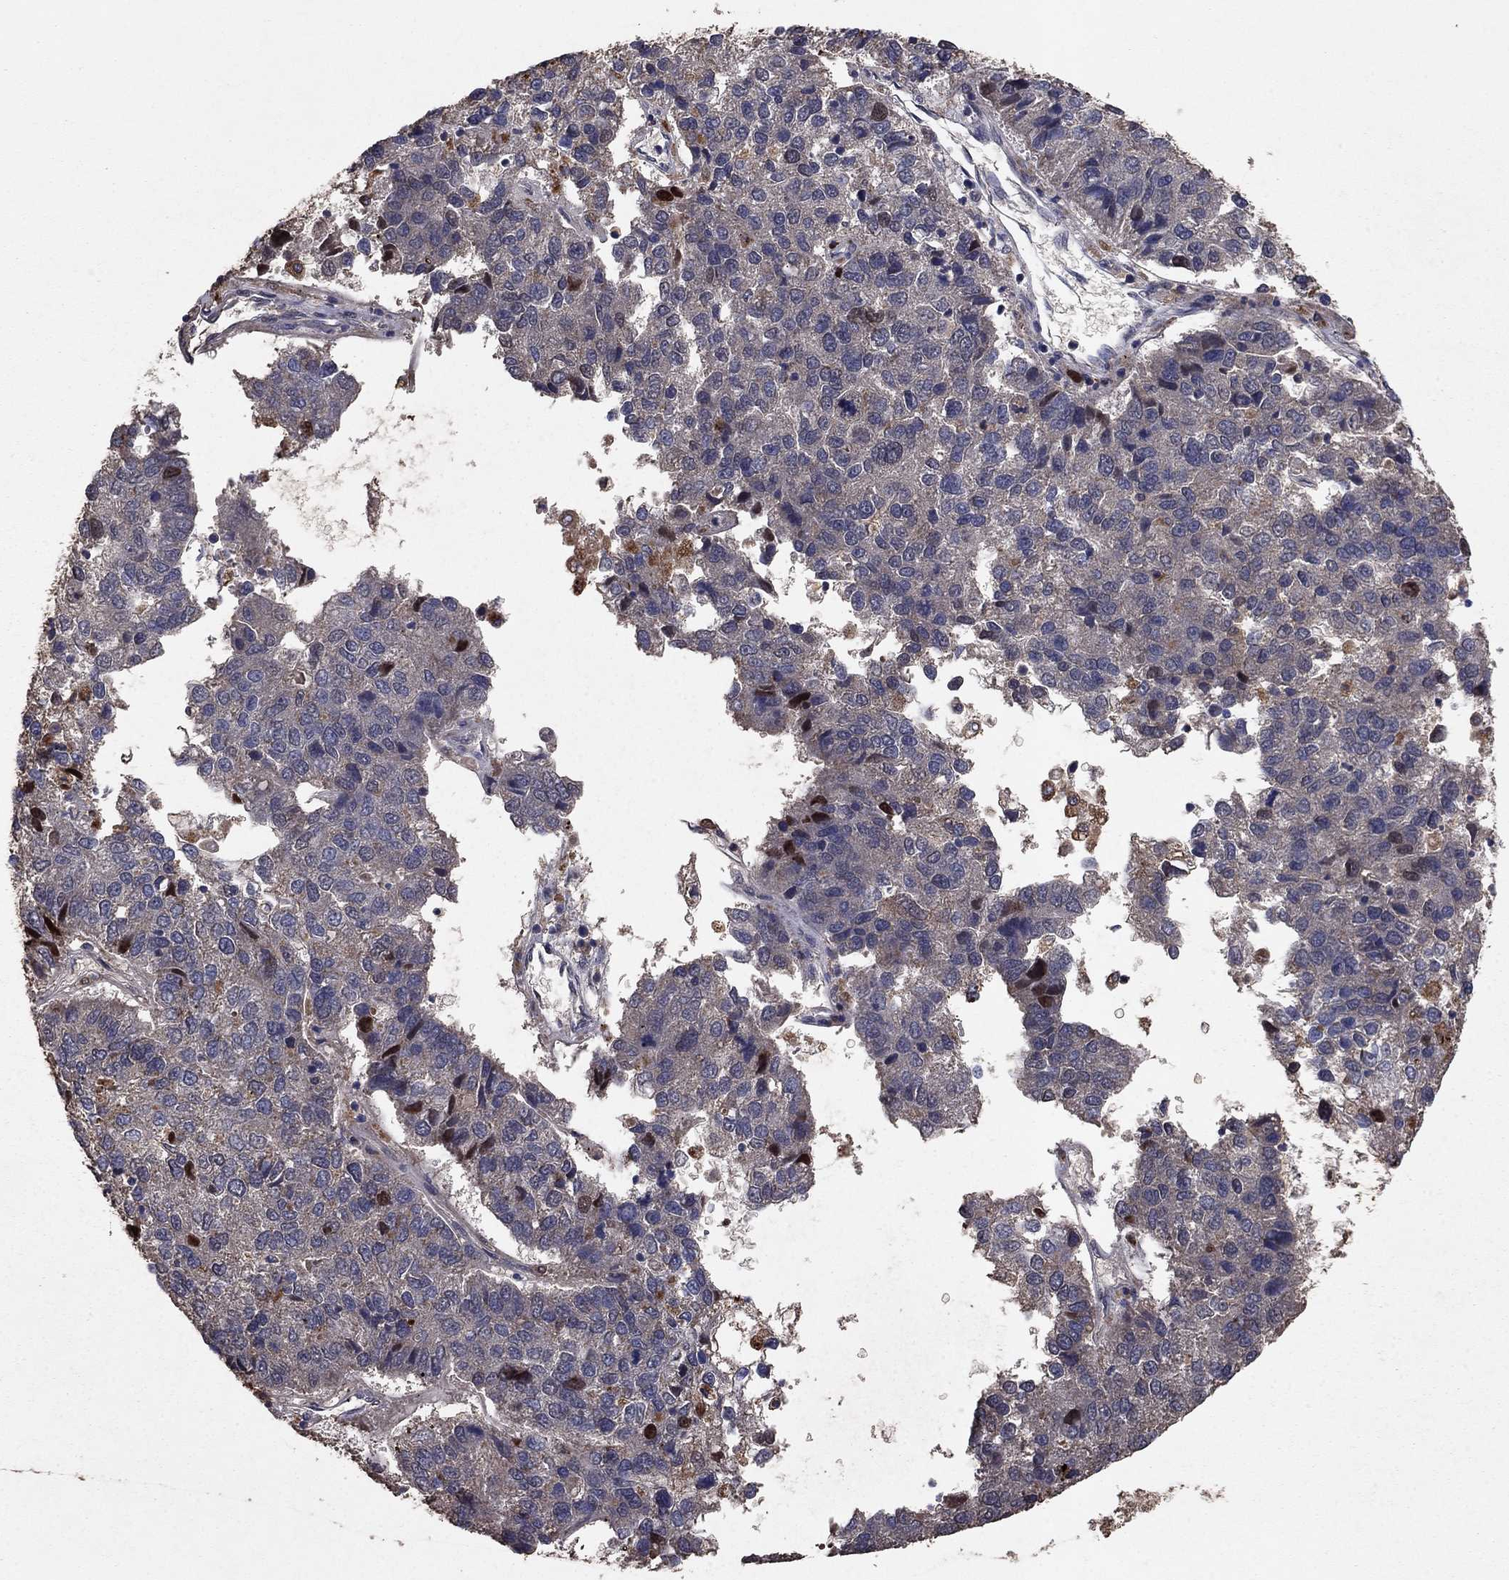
{"staining": {"intensity": "negative", "quantity": "none", "location": "none"}, "tissue": "pancreatic cancer", "cell_type": "Tumor cells", "image_type": "cancer", "snomed": [{"axis": "morphology", "description": "Adenocarcinoma, NOS"}, {"axis": "topography", "description": "Pancreas"}], "caption": "Tumor cells are negative for protein expression in human pancreatic cancer.", "gene": "DHRS1", "patient": {"sex": "female", "age": 61}}